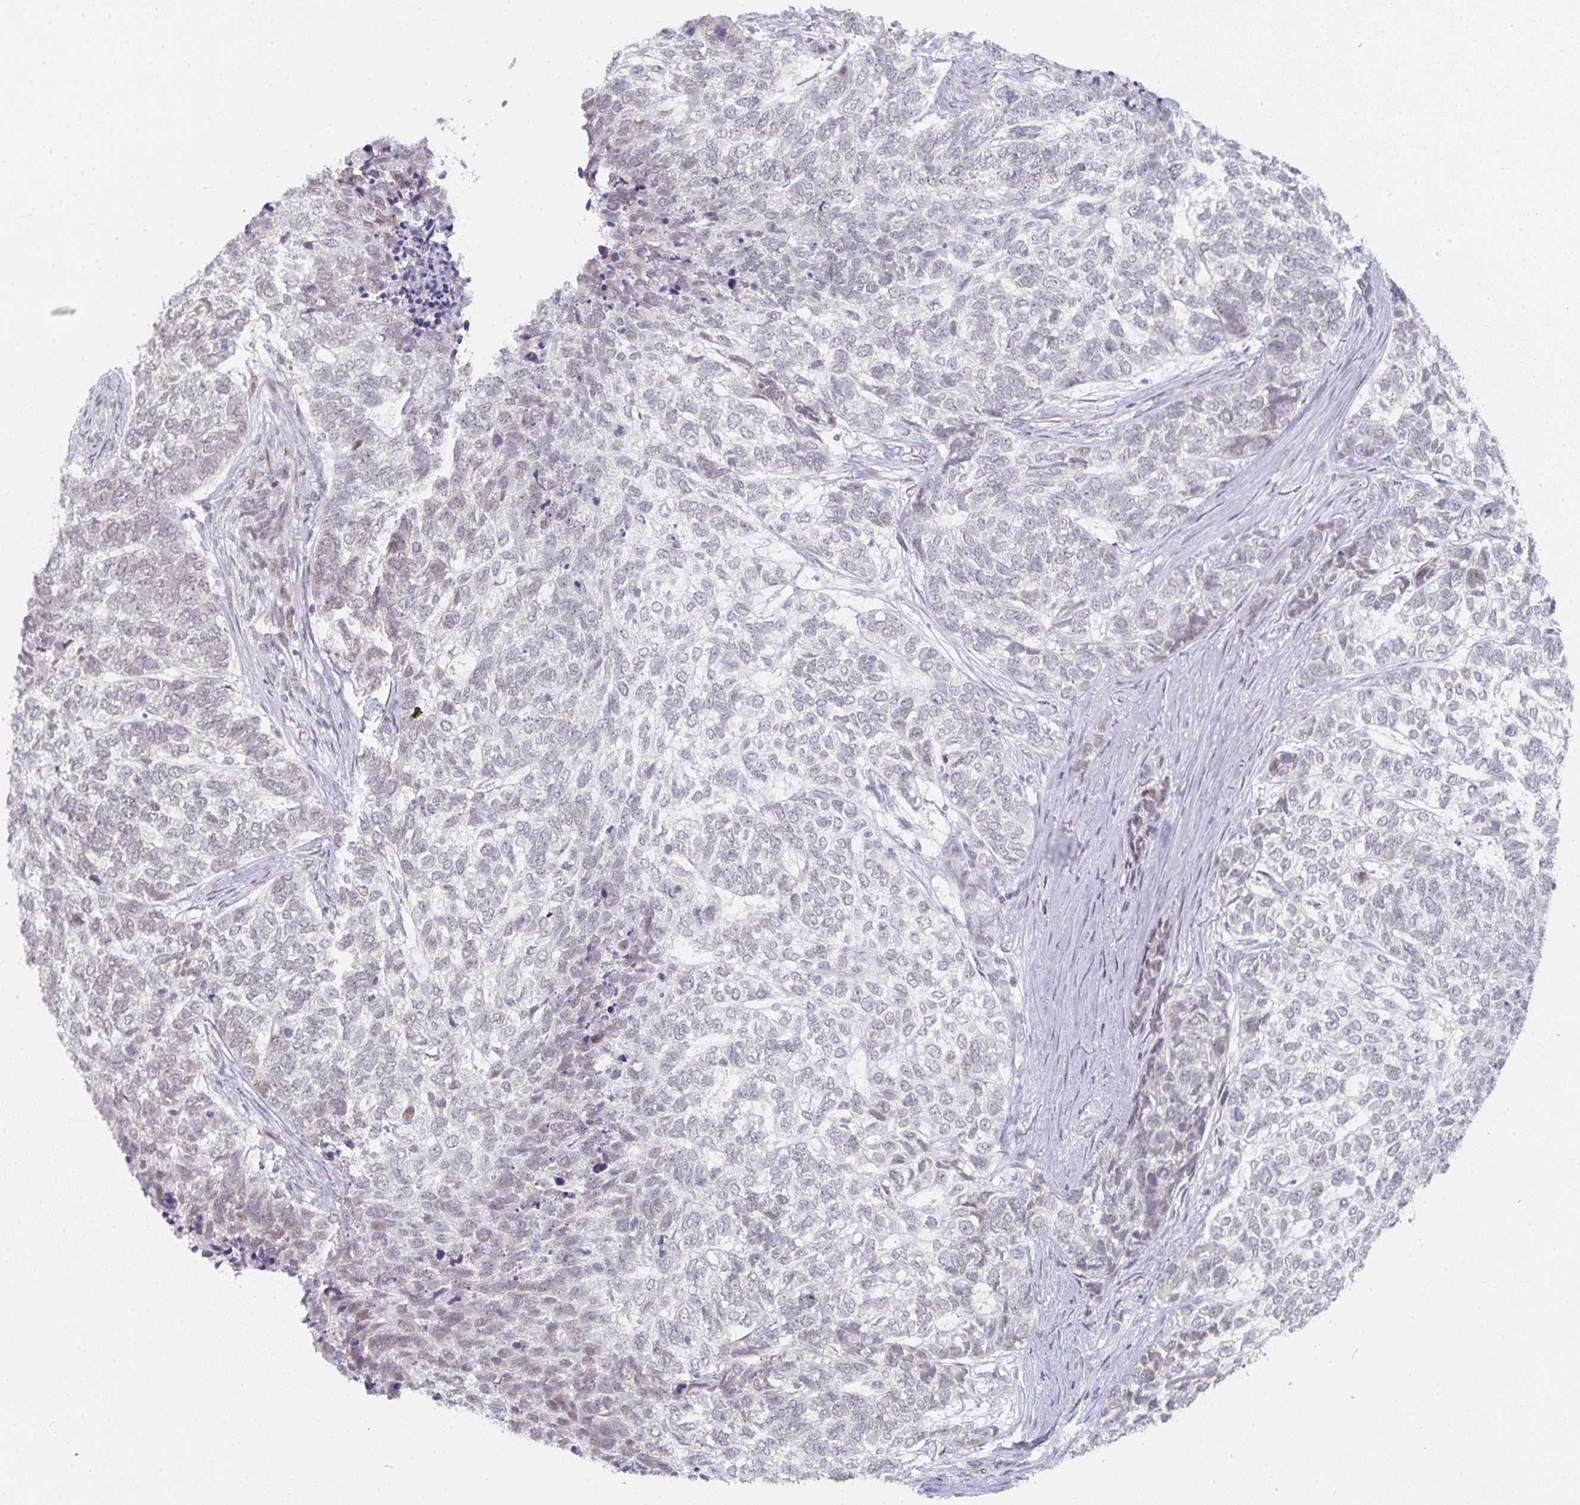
{"staining": {"intensity": "negative", "quantity": "none", "location": "none"}, "tissue": "skin cancer", "cell_type": "Tumor cells", "image_type": "cancer", "snomed": [{"axis": "morphology", "description": "Basal cell carcinoma"}, {"axis": "topography", "description": "Skin"}], "caption": "A high-resolution photomicrograph shows IHC staining of basal cell carcinoma (skin), which demonstrates no significant positivity in tumor cells.", "gene": "LIN54", "patient": {"sex": "female", "age": 65}}